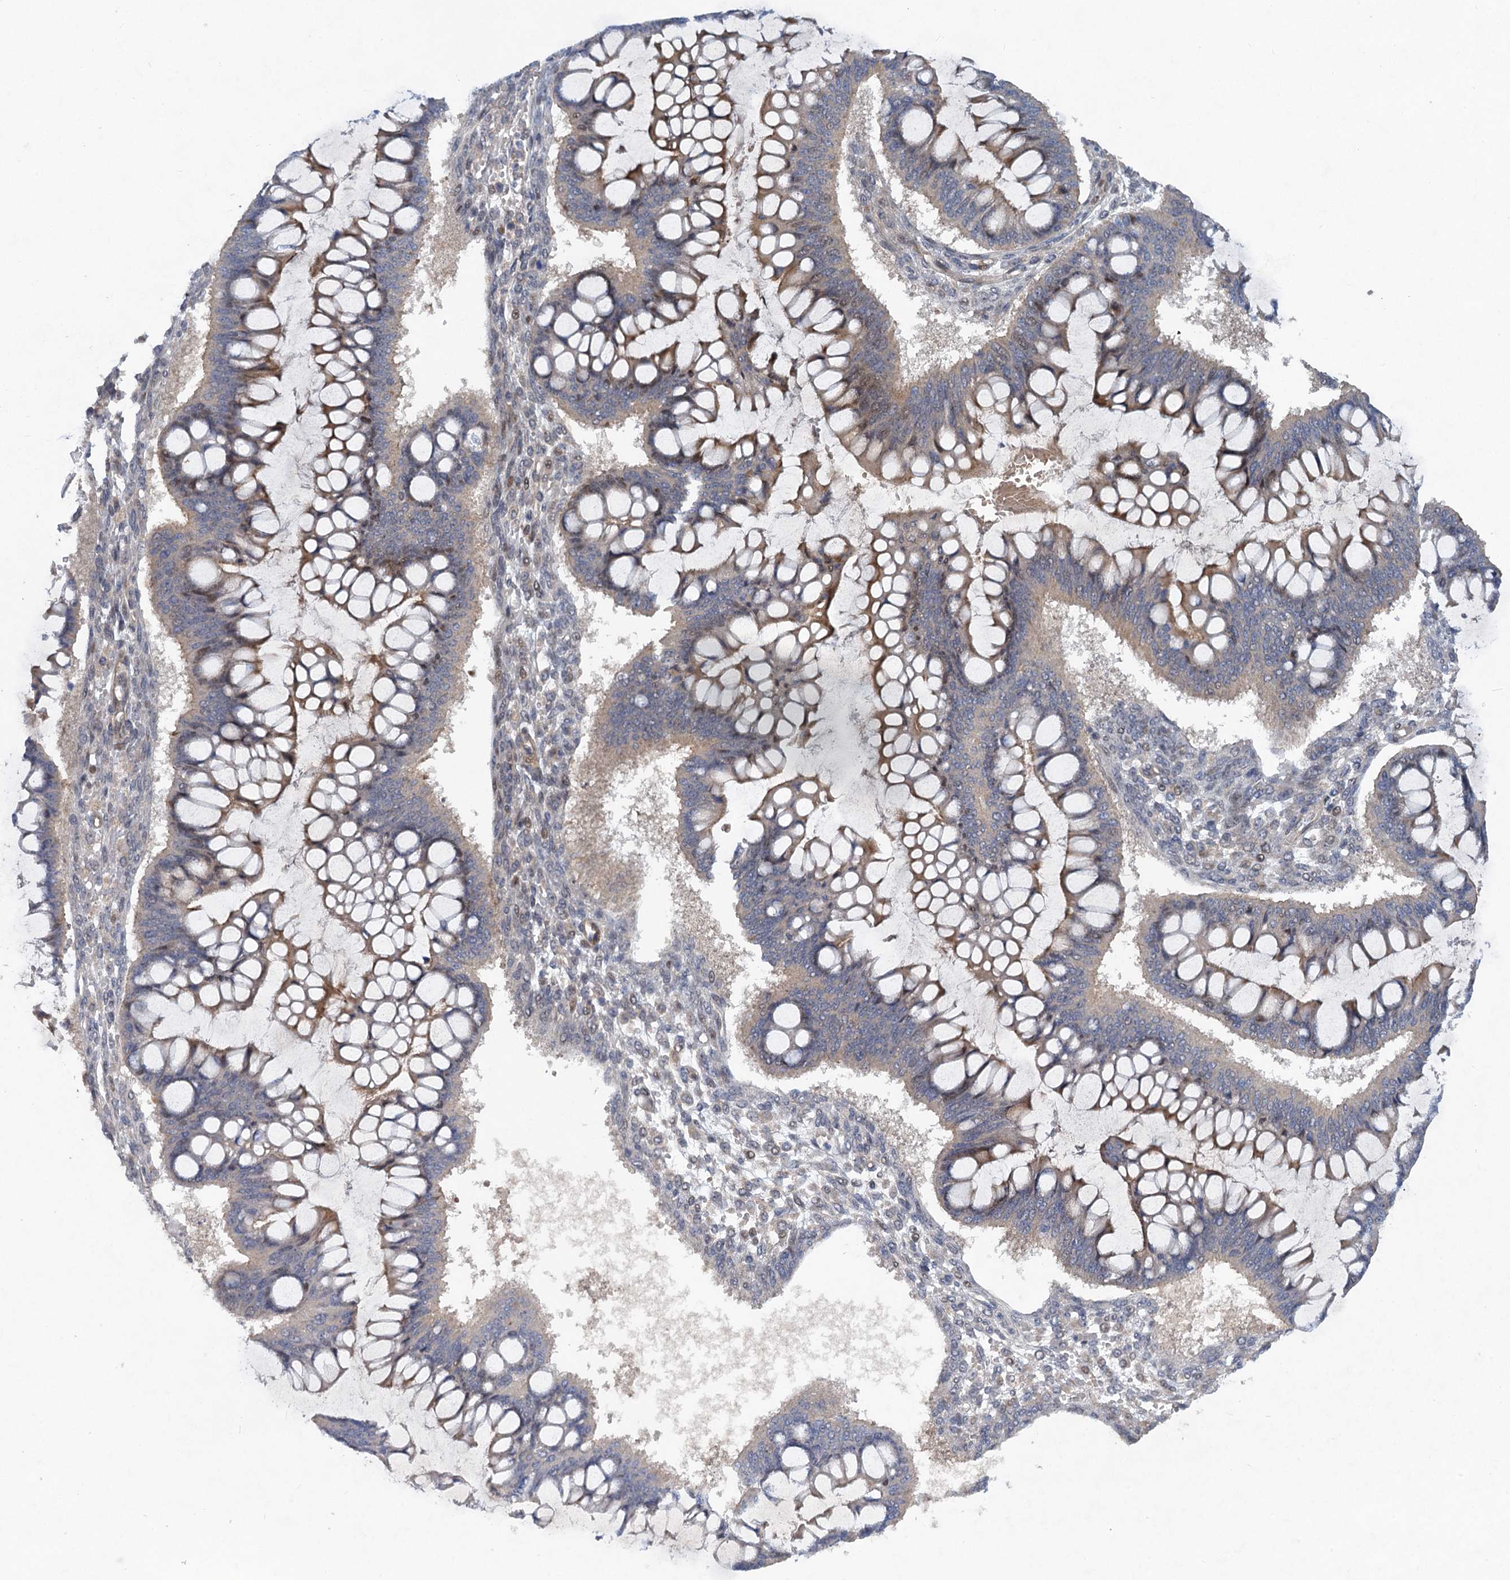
{"staining": {"intensity": "moderate", "quantity": "<25%", "location": "cytoplasmic/membranous"}, "tissue": "ovarian cancer", "cell_type": "Tumor cells", "image_type": "cancer", "snomed": [{"axis": "morphology", "description": "Cystadenocarcinoma, mucinous, NOS"}, {"axis": "topography", "description": "Ovary"}], "caption": "An image of human ovarian cancer stained for a protein exhibits moderate cytoplasmic/membranous brown staining in tumor cells. The staining is performed using DAB (3,3'-diaminobenzidine) brown chromogen to label protein expression. The nuclei are counter-stained blue using hematoxylin.", "gene": "NUDT22", "patient": {"sex": "female", "age": 73}}